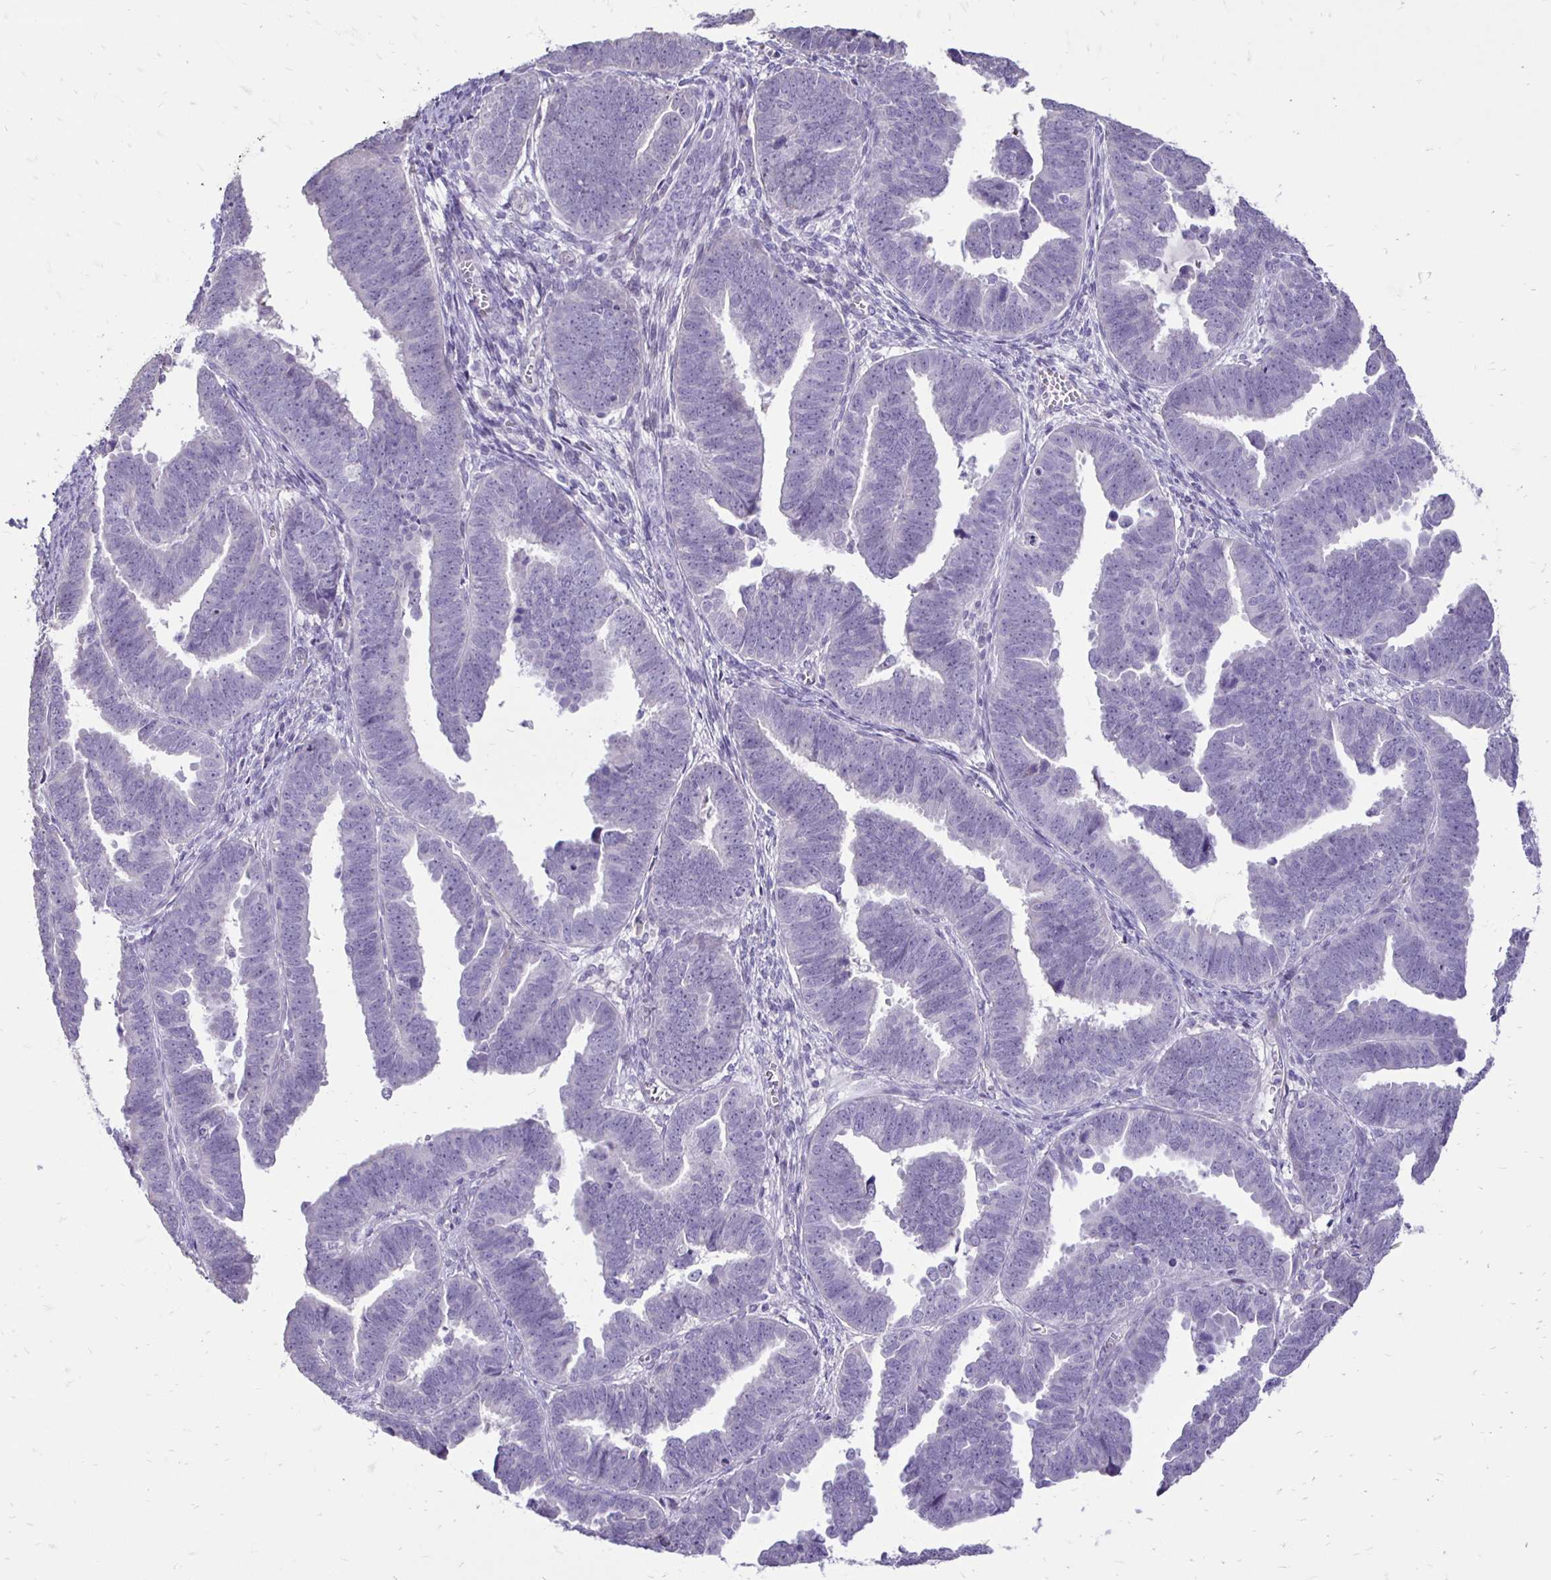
{"staining": {"intensity": "negative", "quantity": "none", "location": "none"}, "tissue": "endometrial cancer", "cell_type": "Tumor cells", "image_type": "cancer", "snomed": [{"axis": "morphology", "description": "Adenocarcinoma, NOS"}, {"axis": "topography", "description": "Endometrium"}], "caption": "Image shows no significant protein positivity in tumor cells of endometrial cancer (adenocarcinoma).", "gene": "GAS2", "patient": {"sex": "female", "age": 75}}